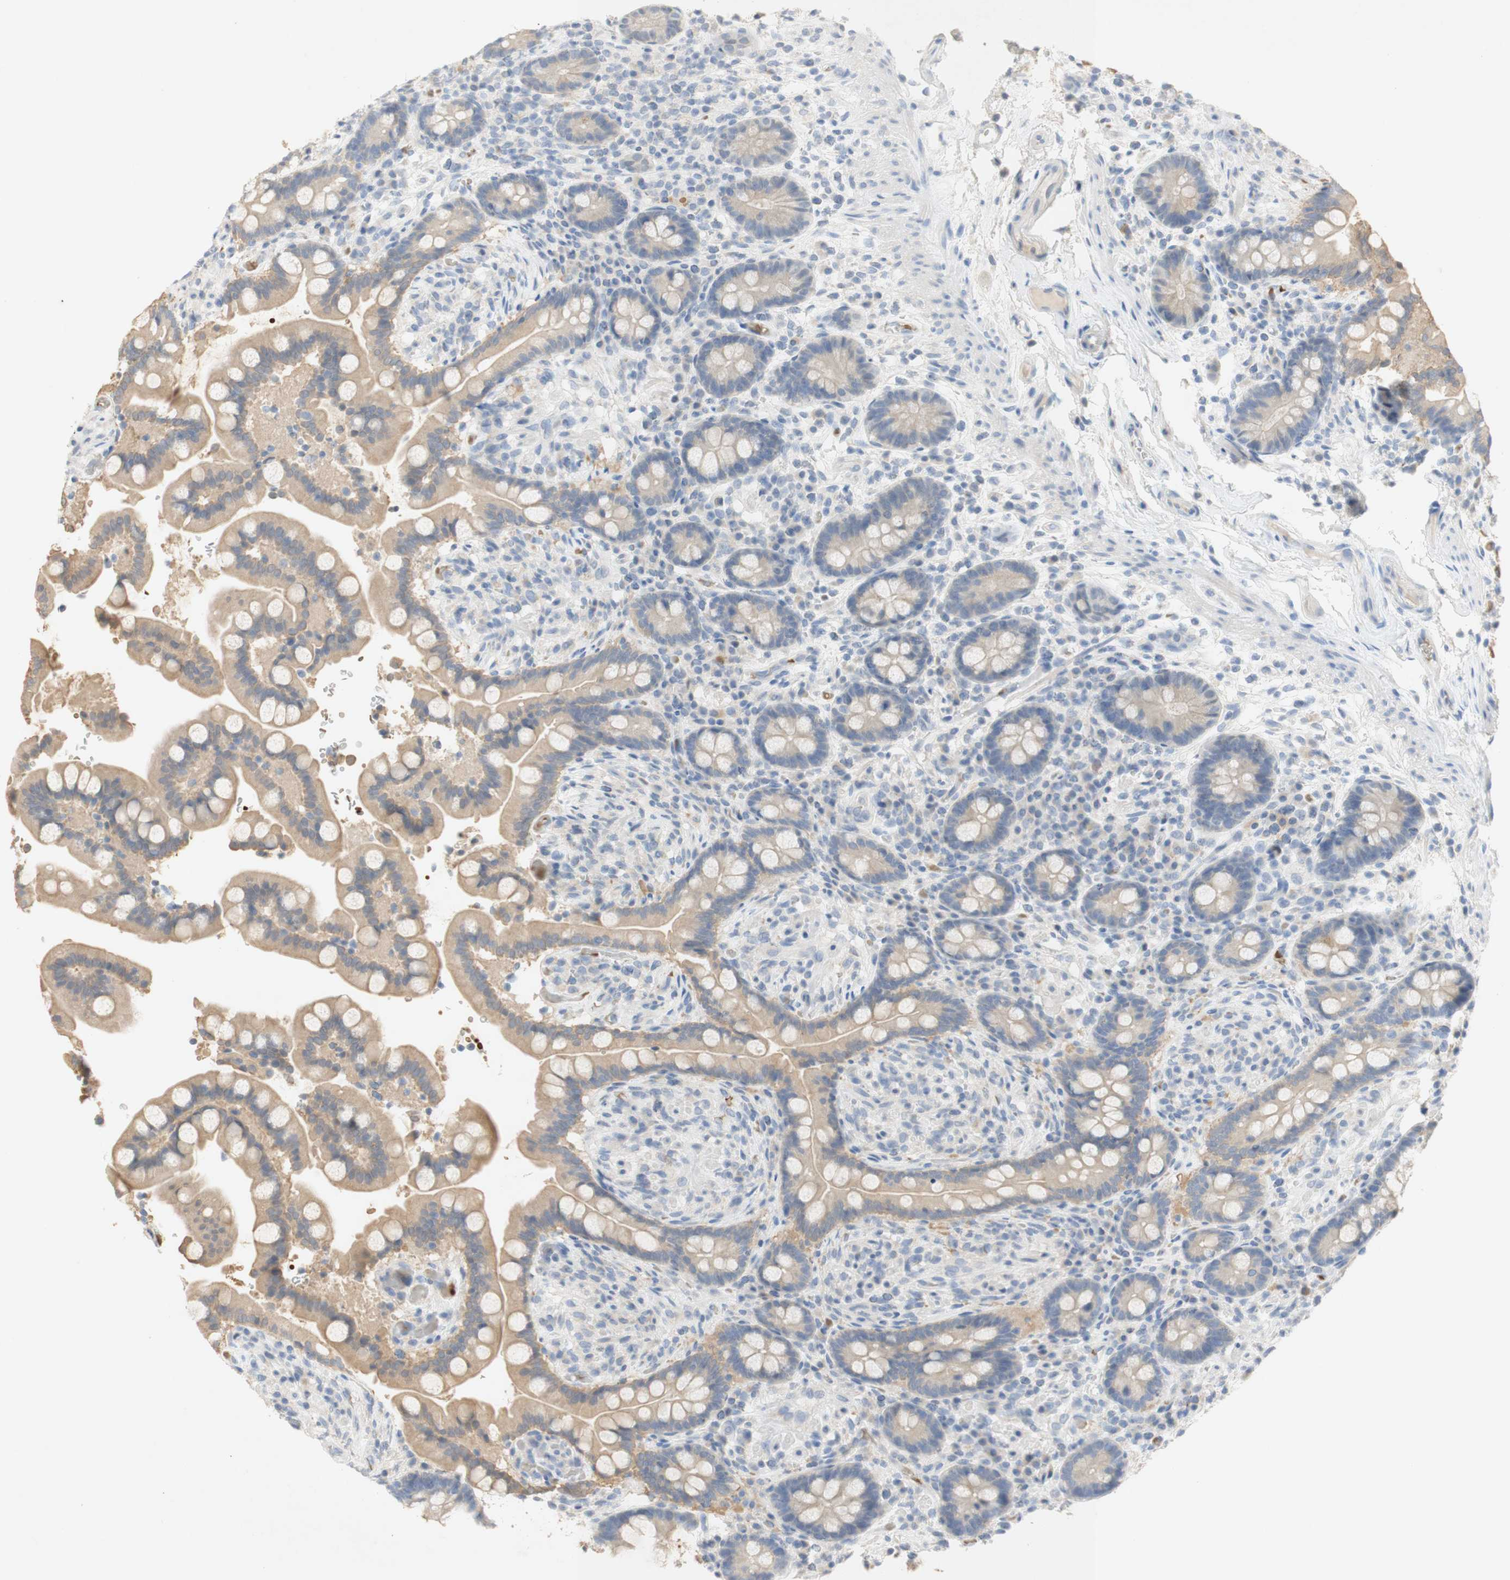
{"staining": {"intensity": "negative", "quantity": "none", "location": "none"}, "tissue": "colon", "cell_type": "Endothelial cells", "image_type": "normal", "snomed": [{"axis": "morphology", "description": "Normal tissue, NOS"}, {"axis": "topography", "description": "Colon"}], "caption": "Immunohistochemistry (IHC) of normal colon reveals no positivity in endothelial cells.", "gene": "EPO", "patient": {"sex": "male", "age": 73}}